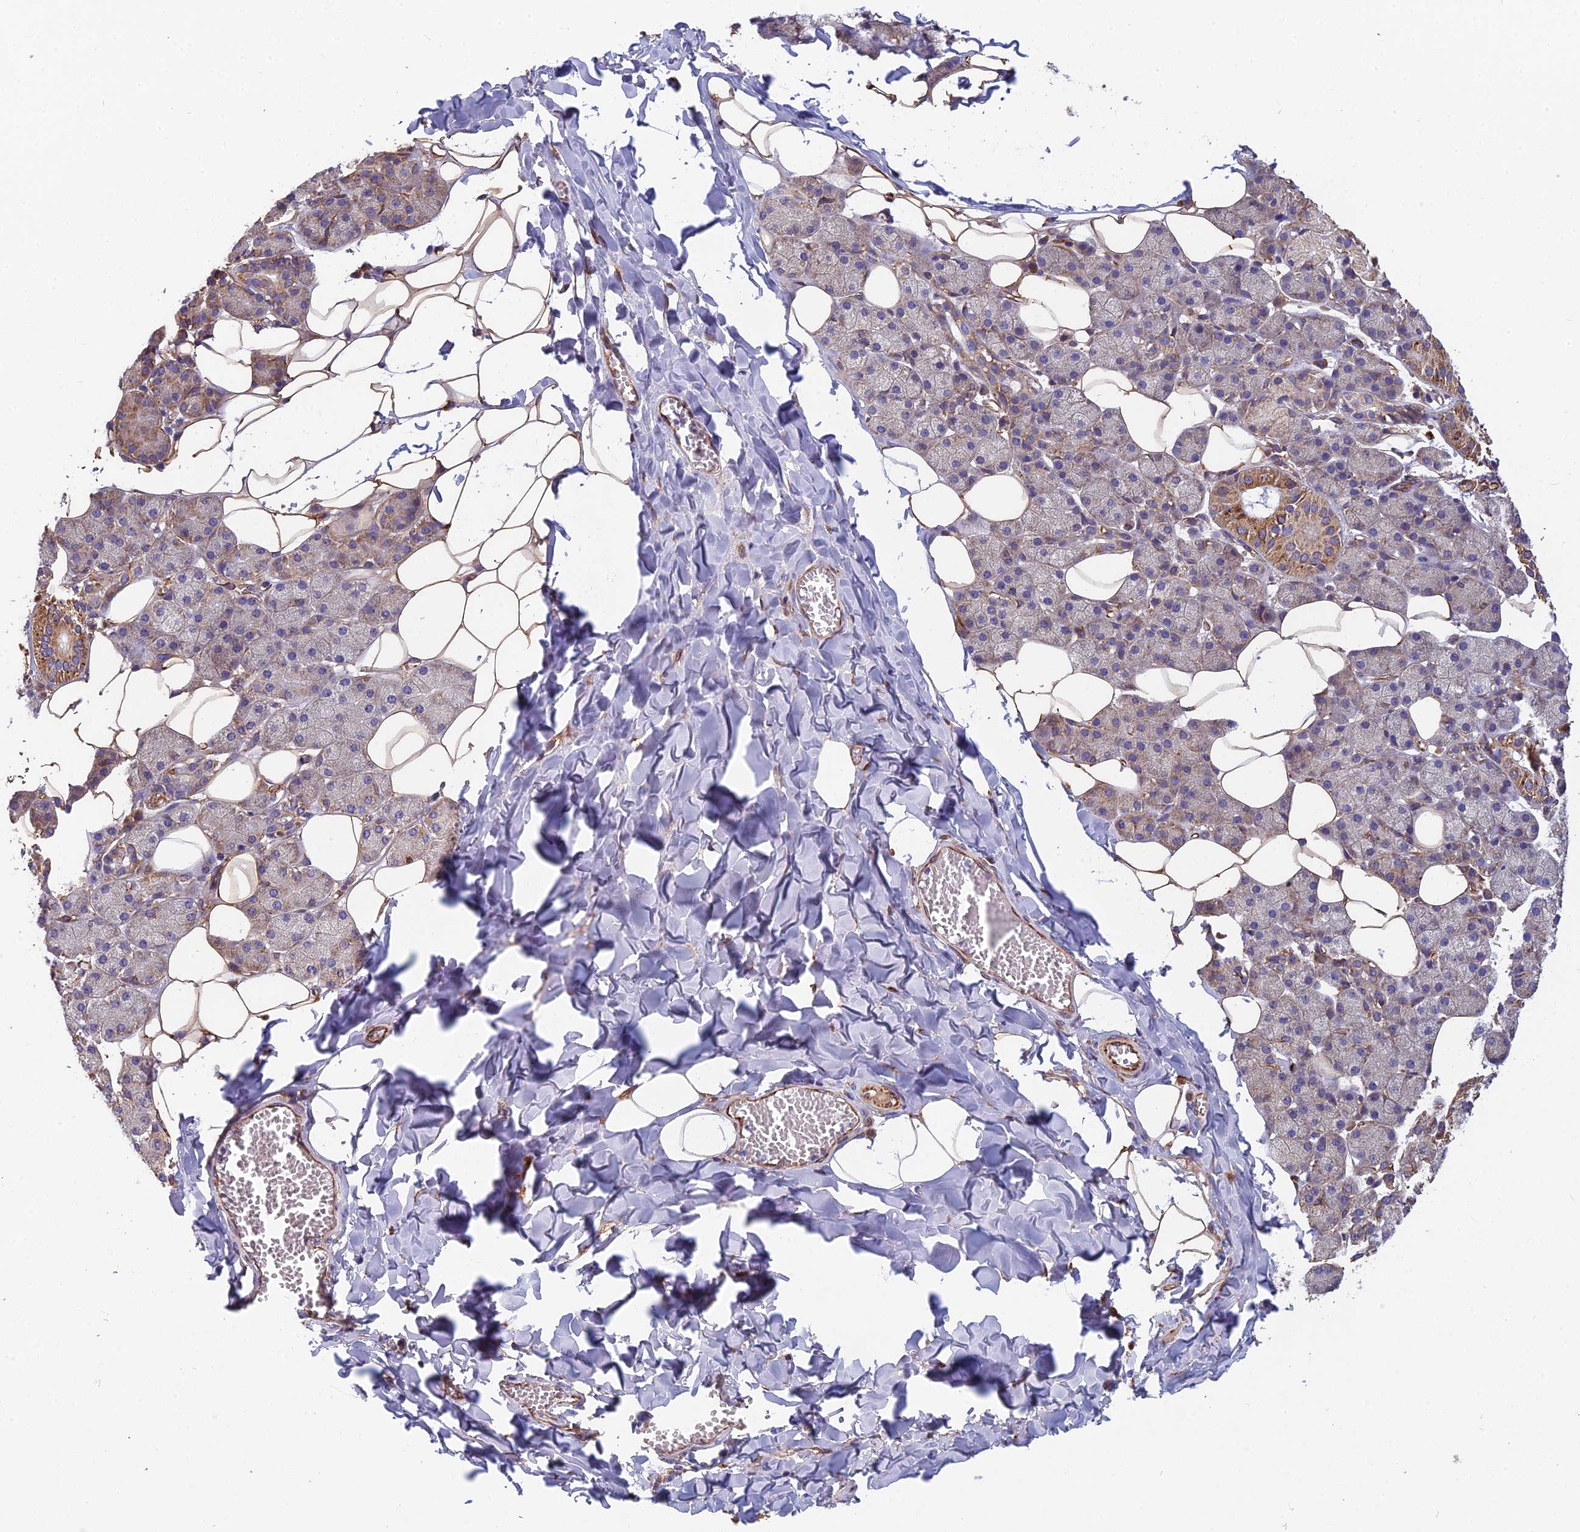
{"staining": {"intensity": "moderate", "quantity": "25%-75%", "location": "cytoplasmic/membranous"}, "tissue": "salivary gland", "cell_type": "Glandular cells", "image_type": "normal", "snomed": [{"axis": "morphology", "description": "Normal tissue, NOS"}, {"axis": "topography", "description": "Salivary gland"}], "caption": "Salivary gland stained with a brown dye demonstrates moderate cytoplasmic/membranous positive expression in approximately 25%-75% of glandular cells.", "gene": "SPDL1", "patient": {"sex": "female", "age": 33}}